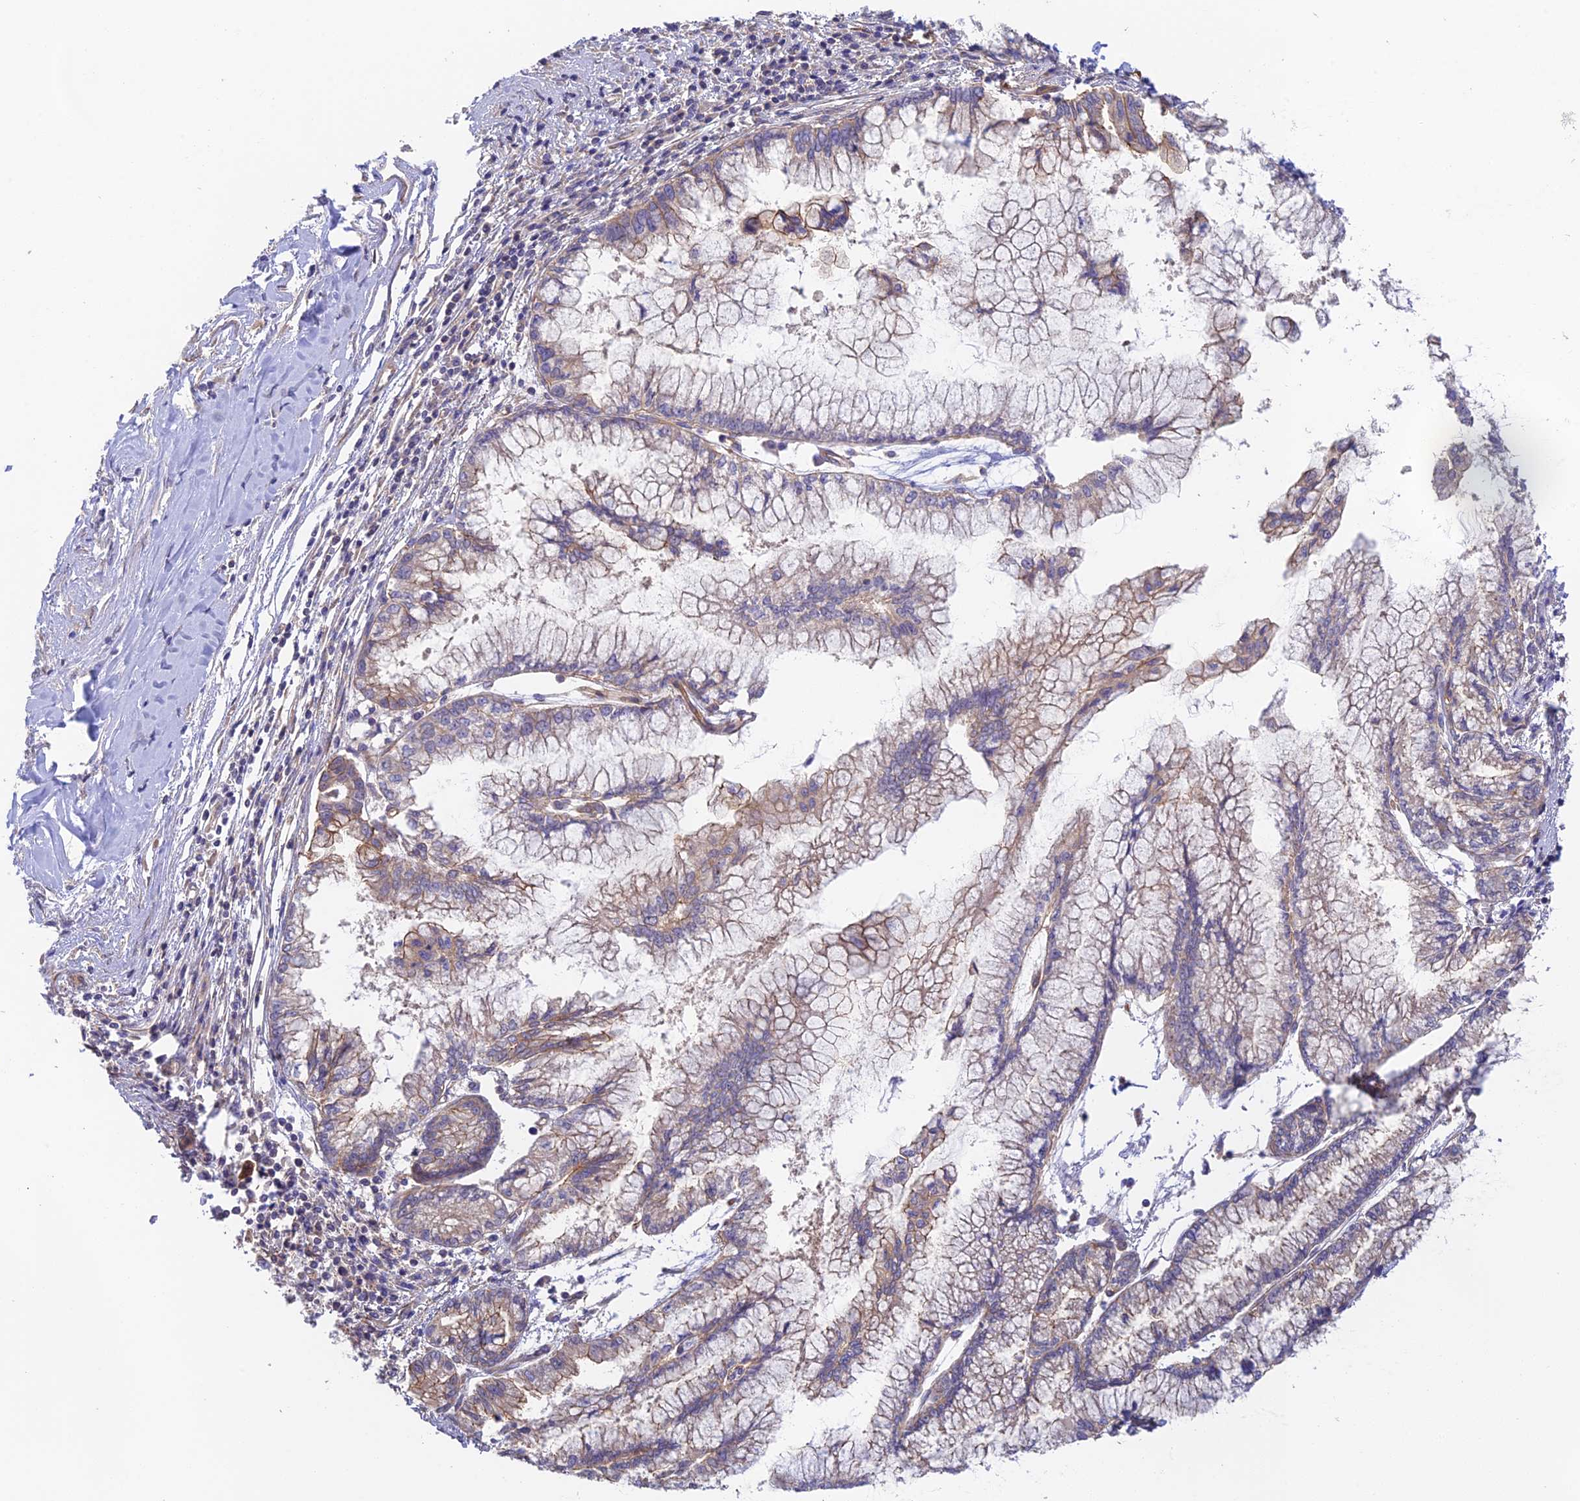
{"staining": {"intensity": "weak", "quantity": "25%-75%", "location": "cytoplasmic/membranous"}, "tissue": "pancreatic cancer", "cell_type": "Tumor cells", "image_type": "cancer", "snomed": [{"axis": "morphology", "description": "Adenocarcinoma, NOS"}, {"axis": "topography", "description": "Pancreas"}], "caption": "Immunohistochemical staining of pancreatic cancer shows weak cytoplasmic/membranous protein positivity in about 25%-75% of tumor cells.", "gene": "MYO9A", "patient": {"sex": "male", "age": 73}}